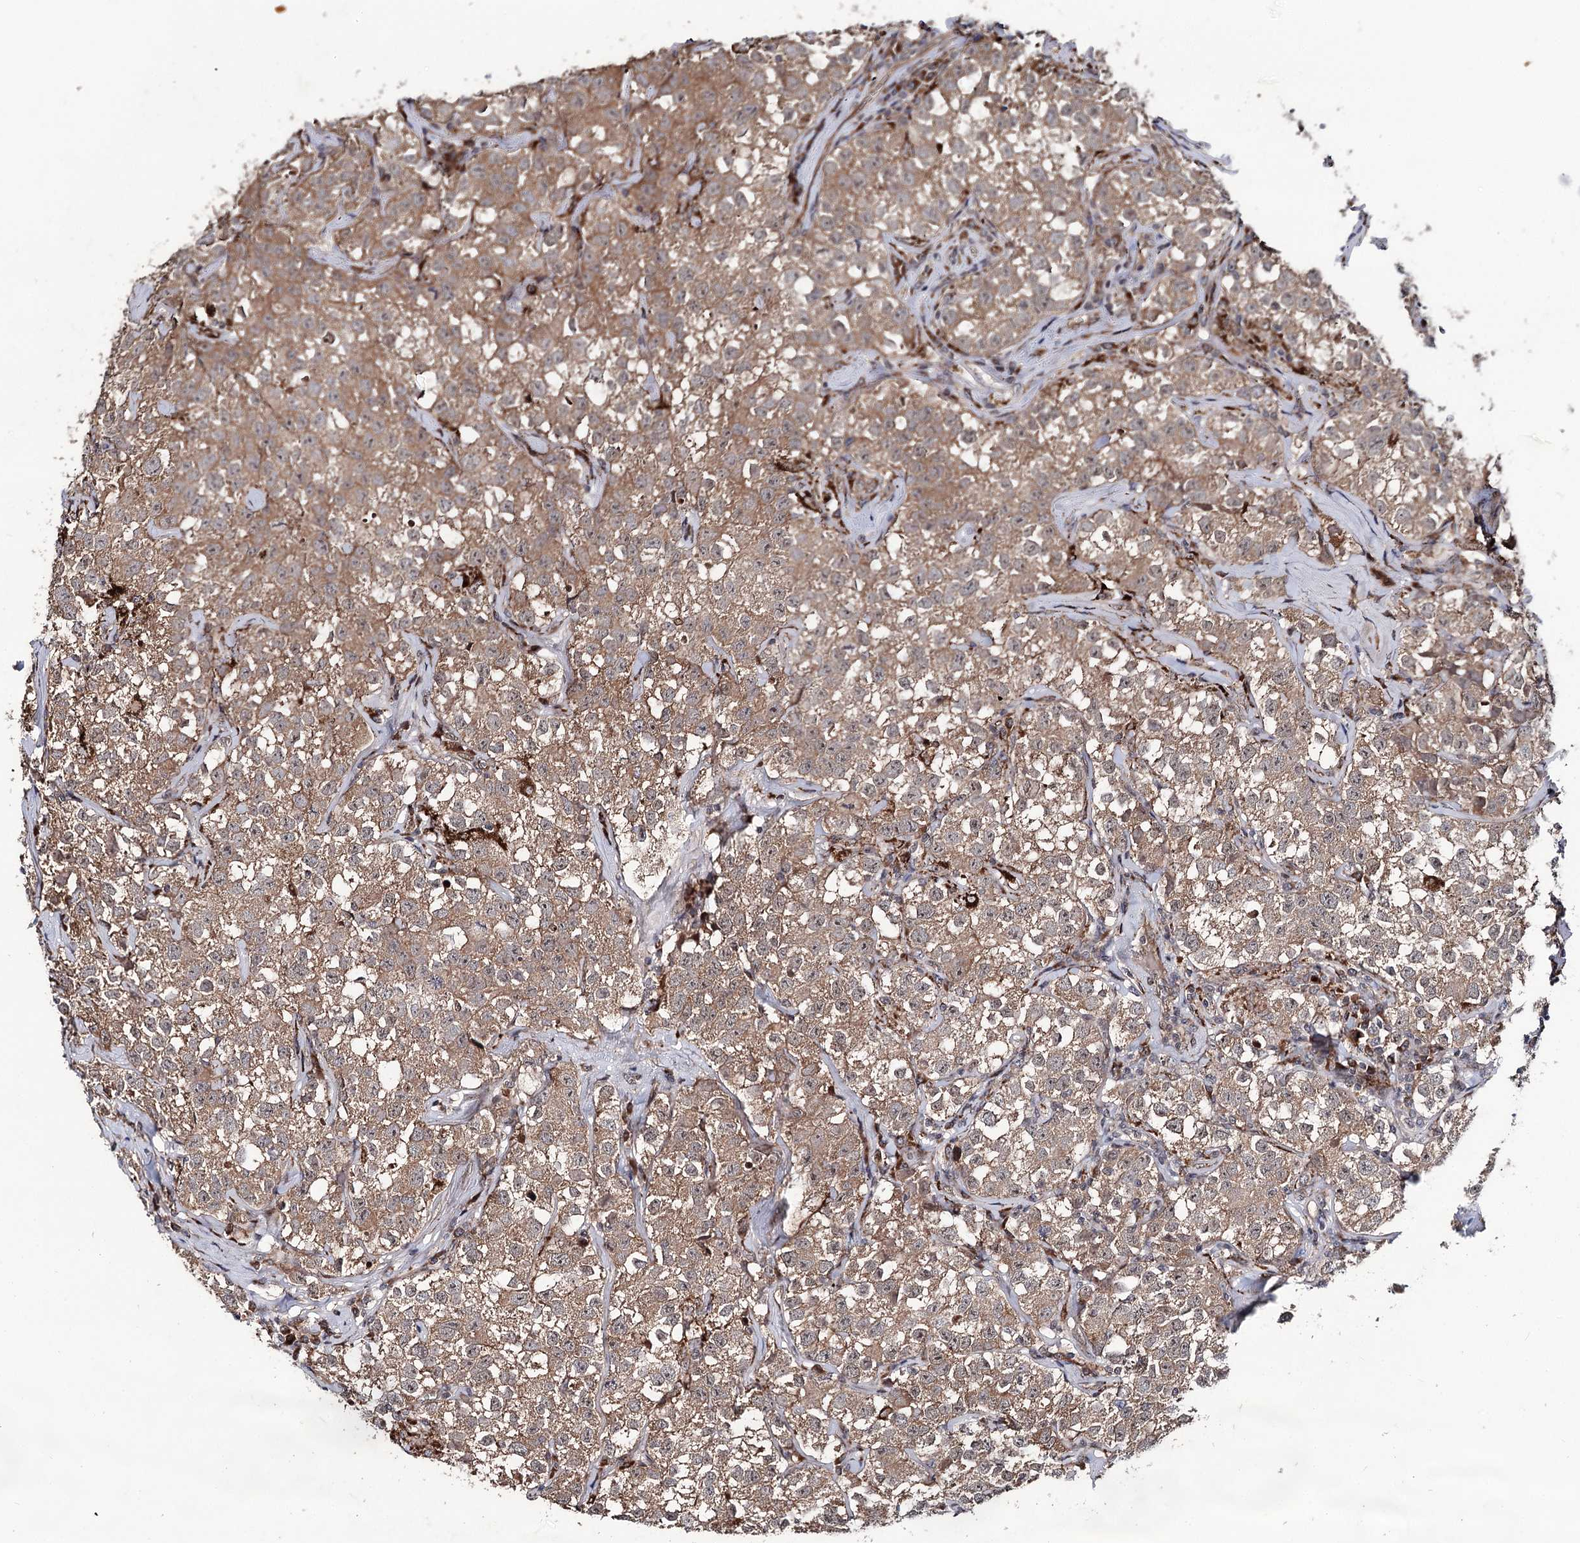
{"staining": {"intensity": "moderate", "quantity": ">75%", "location": "cytoplasmic/membranous"}, "tissue": "testis cancer", "cell_type": "Tumor cells", "image_type": "cancer", "snomed": [{"axis": "morphology", "description": "Seminoma, NOS"}, {"axis": "morphology", "description": "Carcinoma, Embryonal, NOS"}, {"axis": "topography", "description": "Testis"}], "caption": "The micrograph reveals staining of seminoma (testis), revealing moderate cytoplasmic/membranous protein positivity (brown color) within tumor cells. Immunohistochemistry (ihc) stains the protein of interest in brown and the nuclei are stained blue.", "gene": "MSANTD2", "patient": {"sex": "male", "age": 43}}